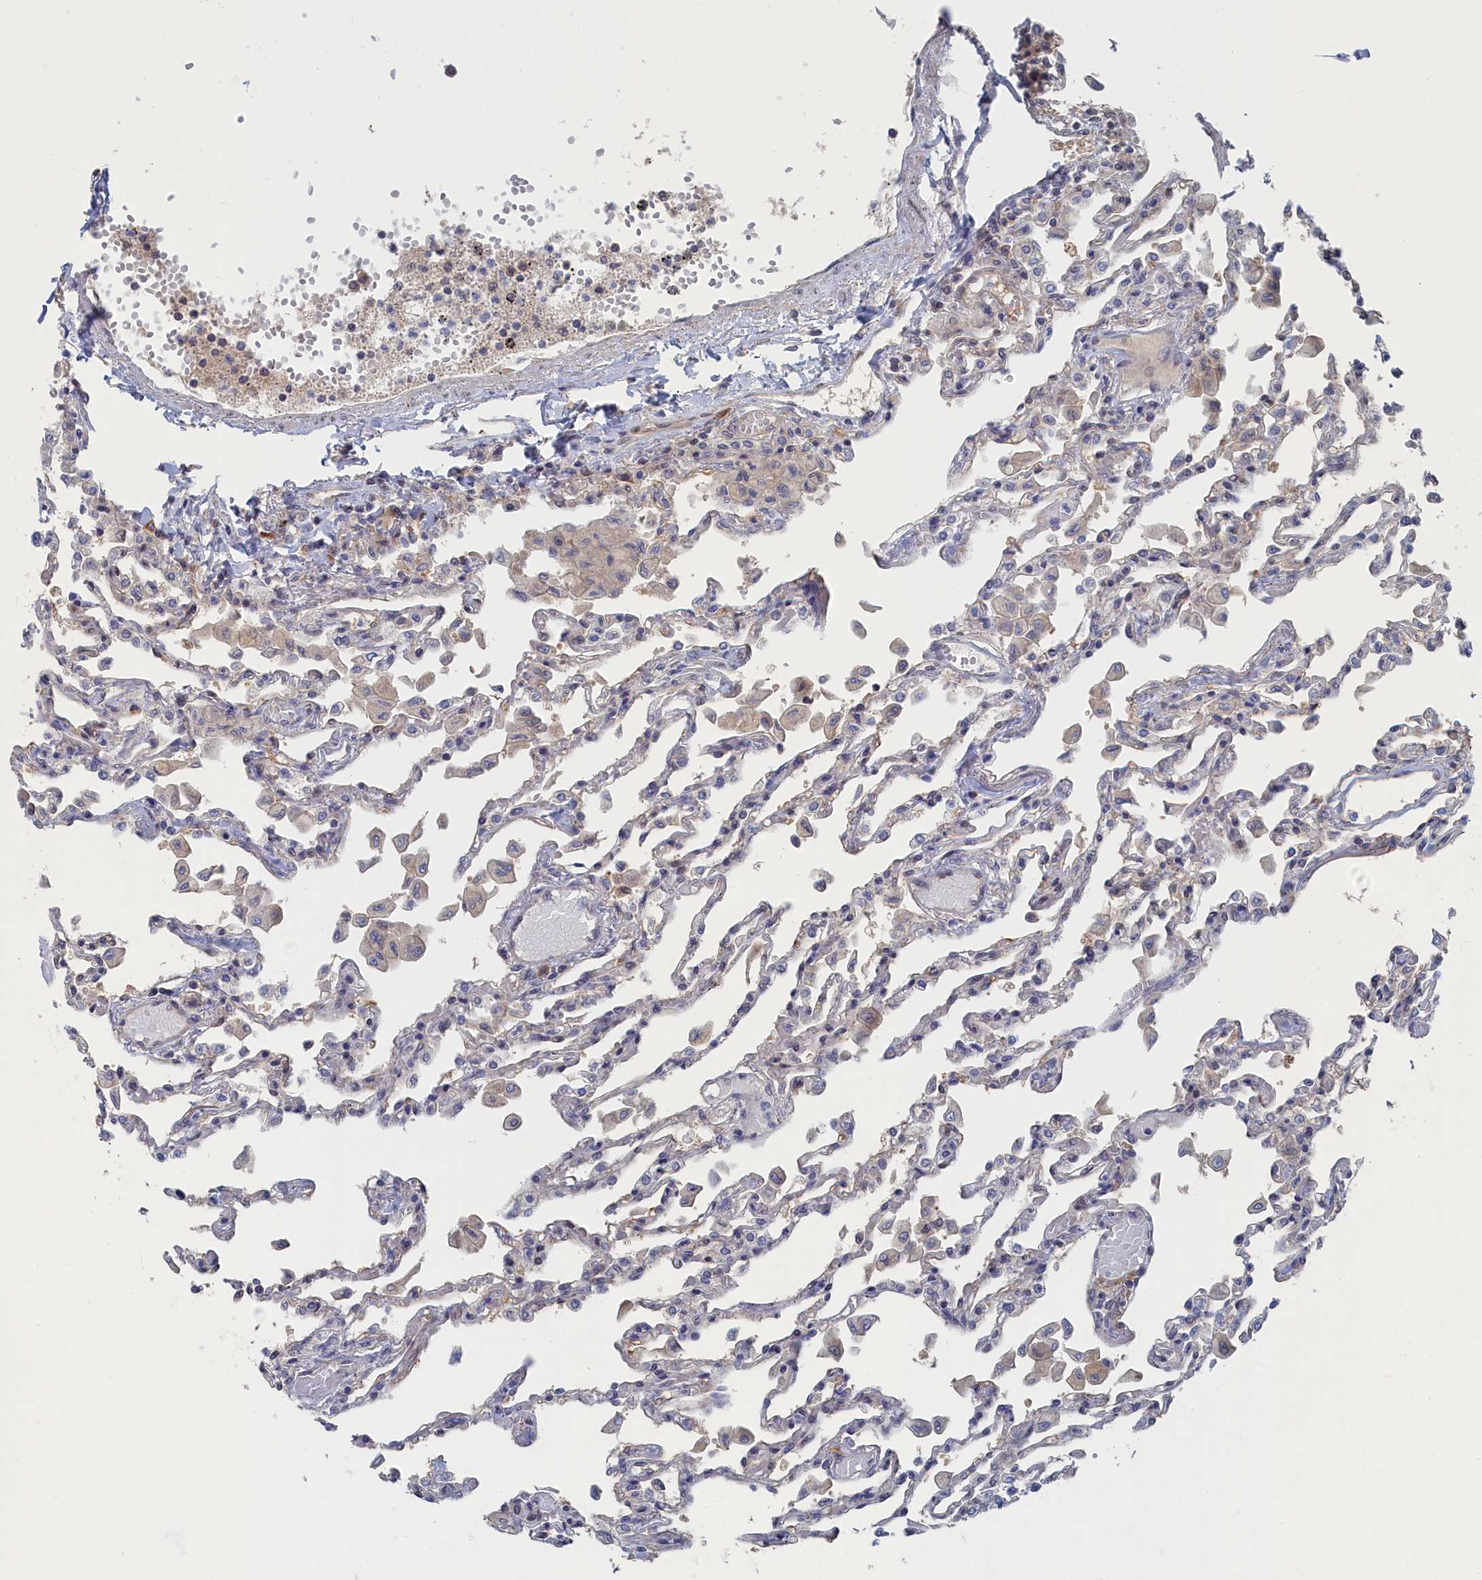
{"staining": {"intensity": "negative", "quantity": "none", "location": "none"}, "tissue": "lung", "cell_type": "Alveolar cells", "image_type": "normal", "snomed": [{"axis": "morphology", "description": "Normal tissue, NOS"}, {"axis": "topography", "description": "Bronchus"}, {"axis": "topography", "description": "Lung"}], "caption": "Alveolar cells are negative for protein expression in benign human lung. (Immunohistochemistry (ihc), brightfield microscopy, high magnification).", "gene": "IRGQ", "patient": {"sex": "female", "age": 49}}